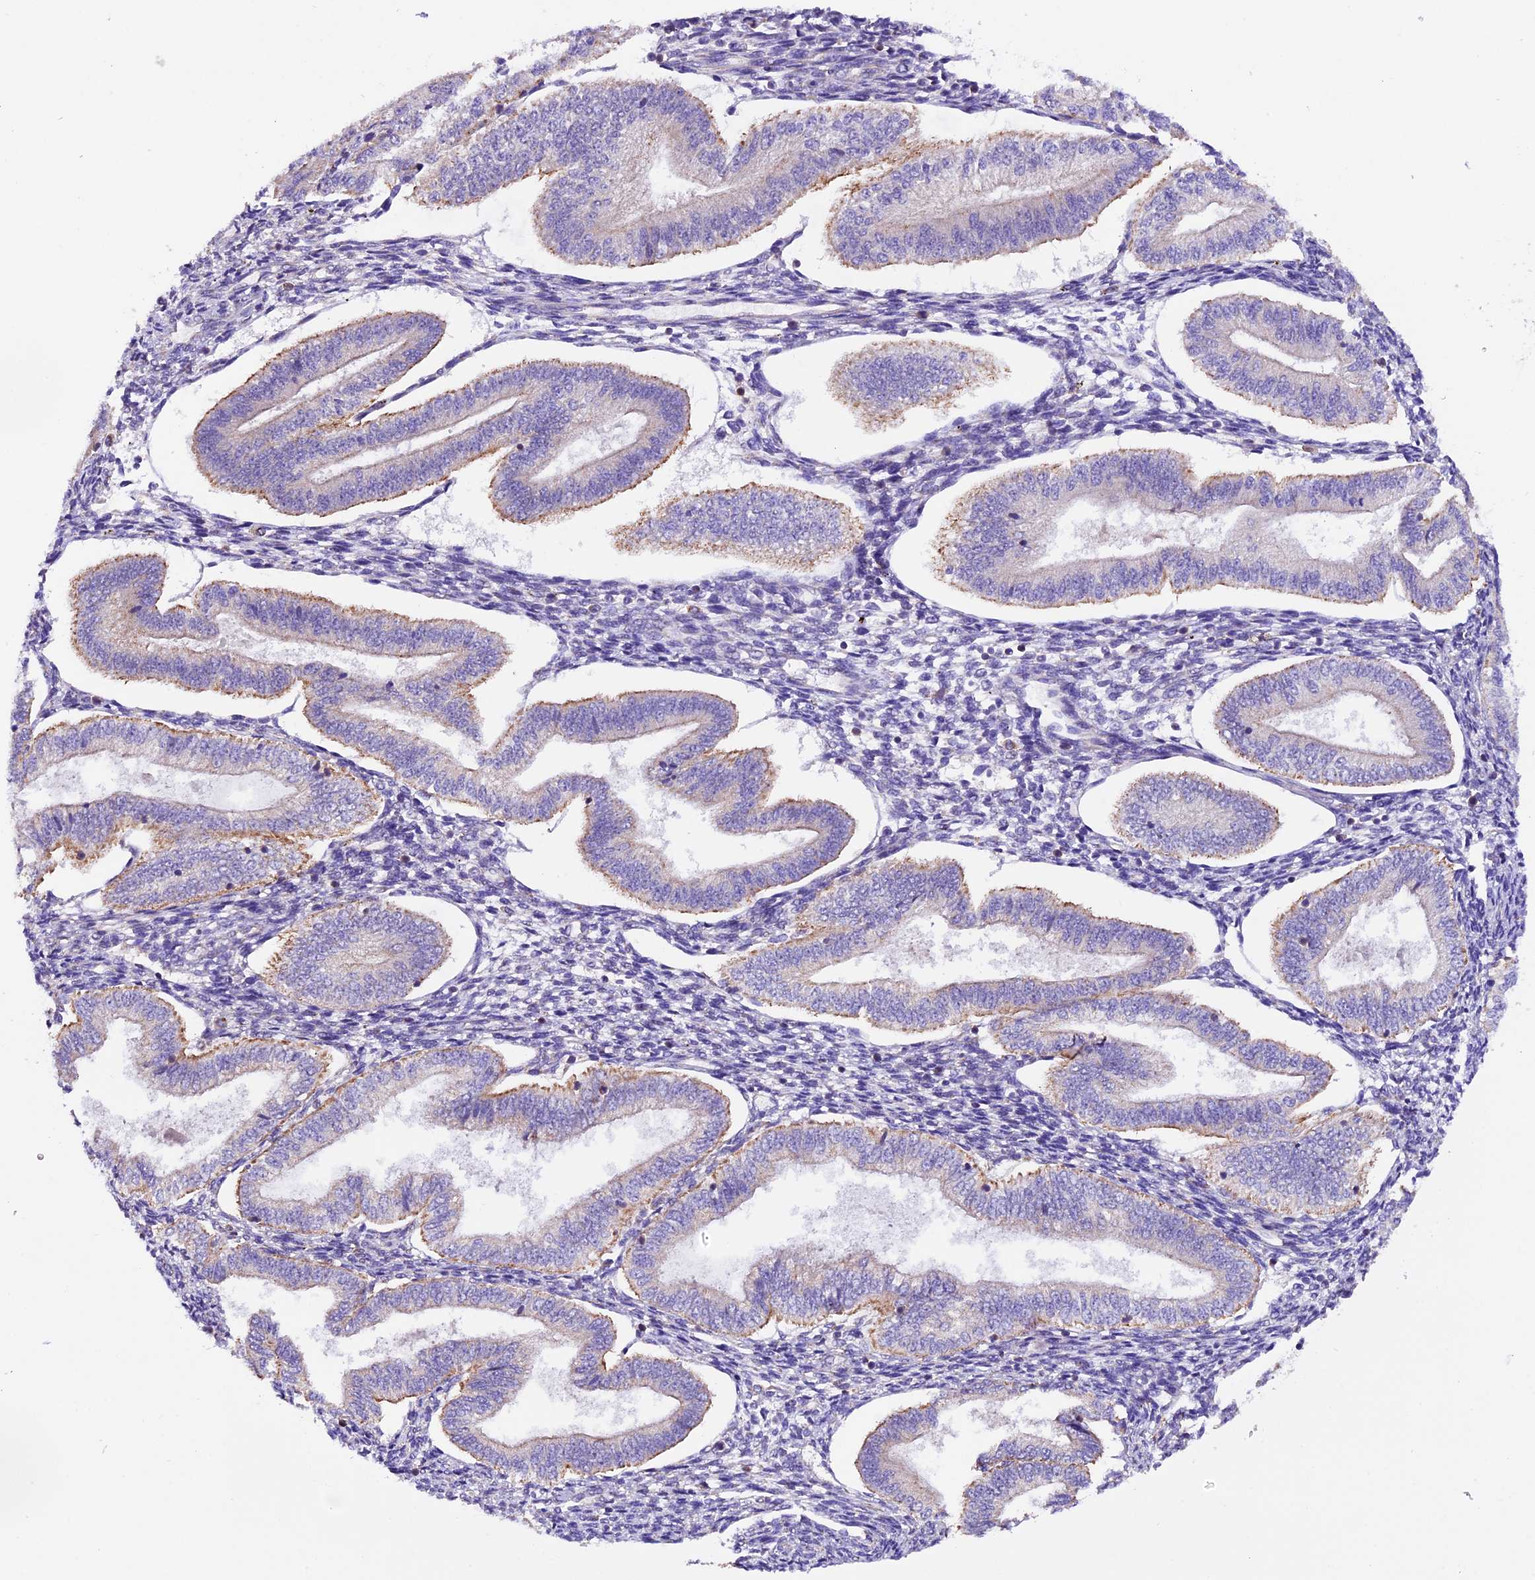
{"staining": {"intensity": "negative", "quantity": "none", "location": "none"}, "tissue": "endometrium", "cell_type": "Cells in endometrial stroma", "image_type": "normal", "snomed": [{"axis": "morphology", "description": "Normal tissue, NOS"}, {"axis": "topography", "description": "Endometrium"}], "caption": "Cells in endometrial stroma show no significant expression in benign endometrium. The staining is performed using DAB (3,3'-diaminobenzidine) brown chromogen with nuclei counter-stained in using hematoxylin.", "gene": "DDX28", "patient": {"sex": "female", "age": 34}}